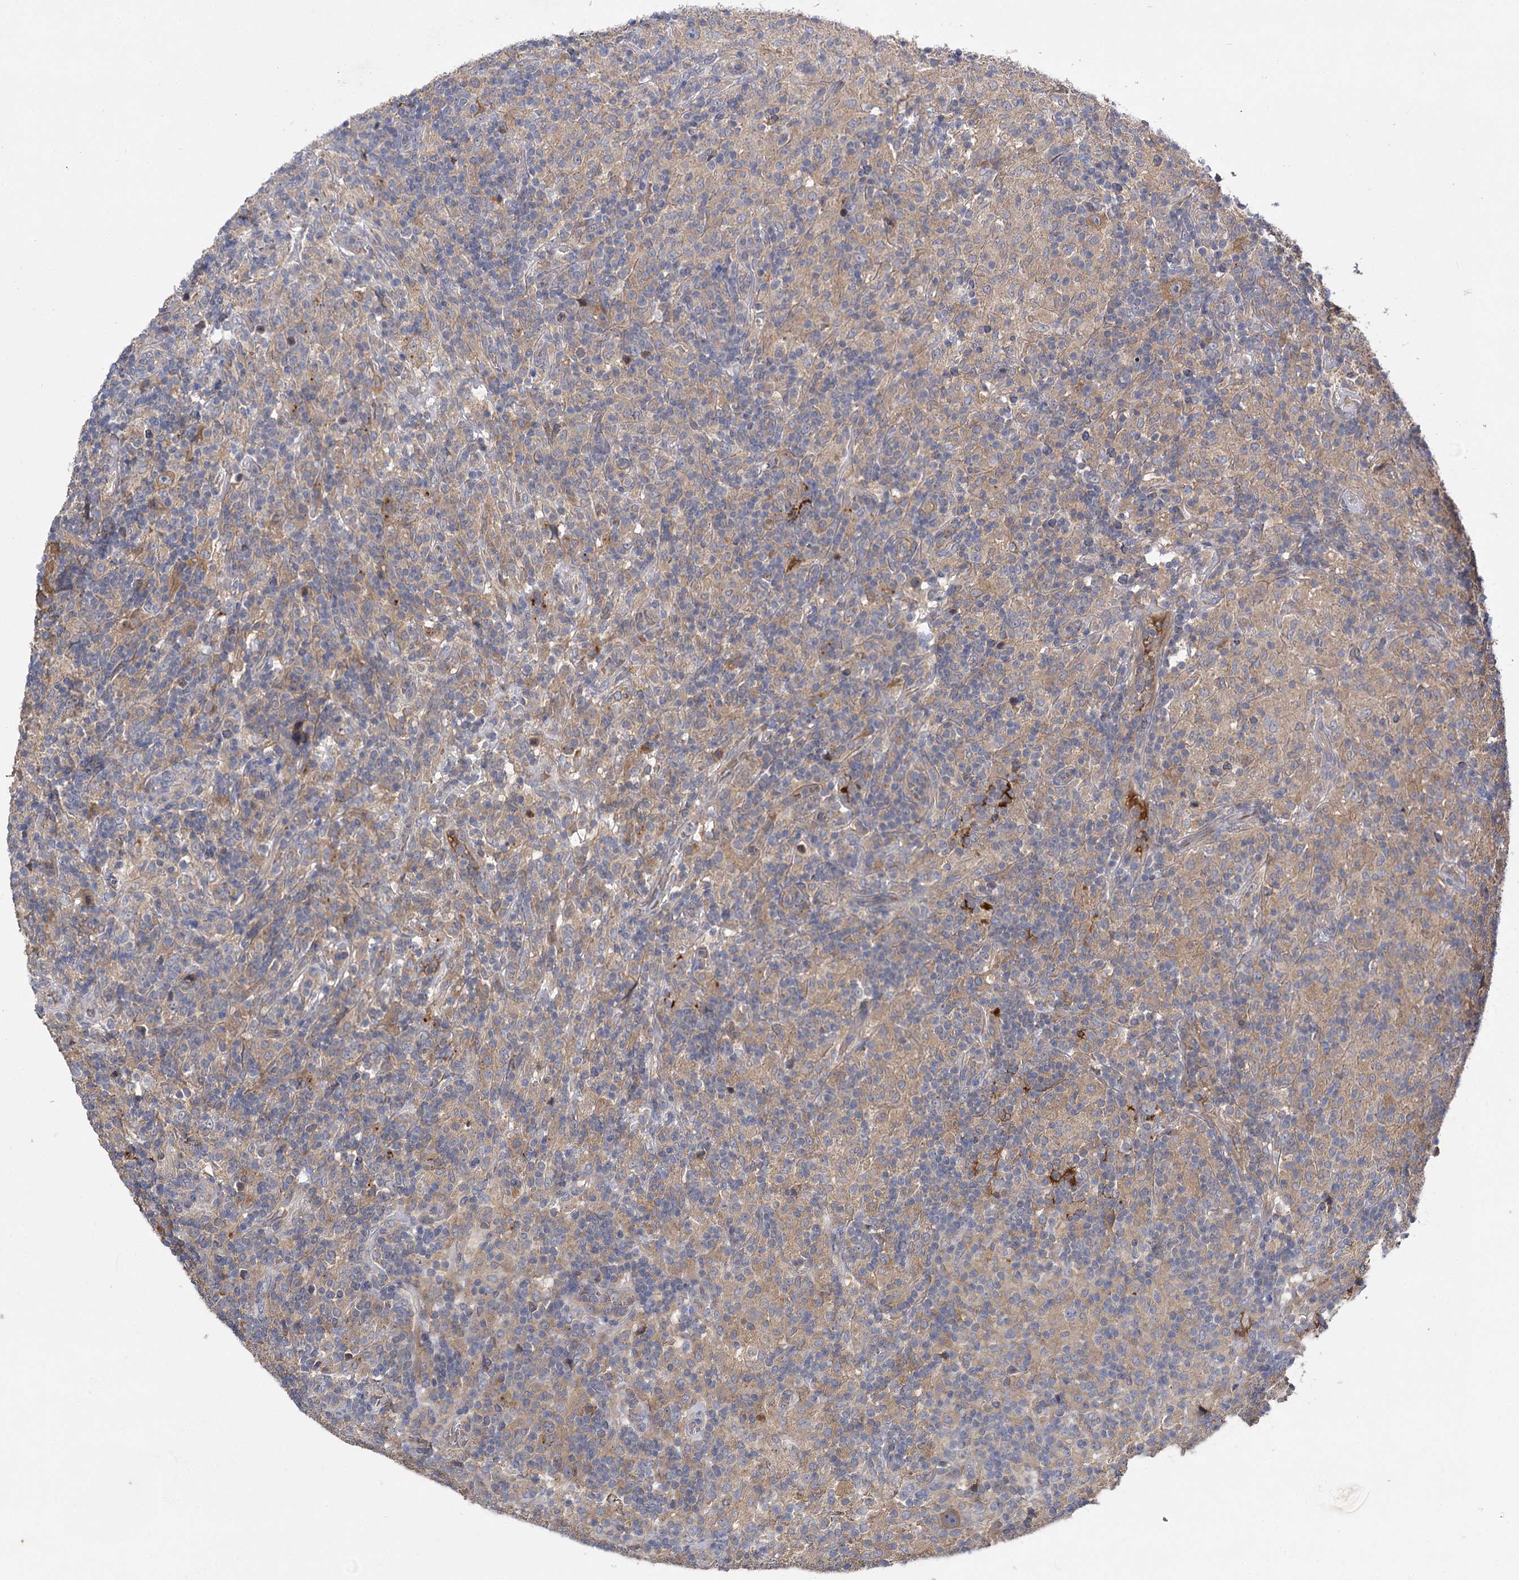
{"staining": {"intensity": "moderate", "quantity": ">75%", "location": "cytoplasmic/membranous"}, "tissue": "lymphoma", "cell_type": "Tumor cells", "image_type": "cancer", "snomed": [{"axis": "morphology", "description": "Hodgkin's disease, NOS"}, {"axis": "topography", "description": "Lymph node"}], "caption": "Human Hodgkin's disease stained for a protein (brown) reveals moderate cytoplasmic/membranous positive staining in about >75% of tumor cells.", "gene": "USP50", "patient": {"sex": "male", "age": 70}}